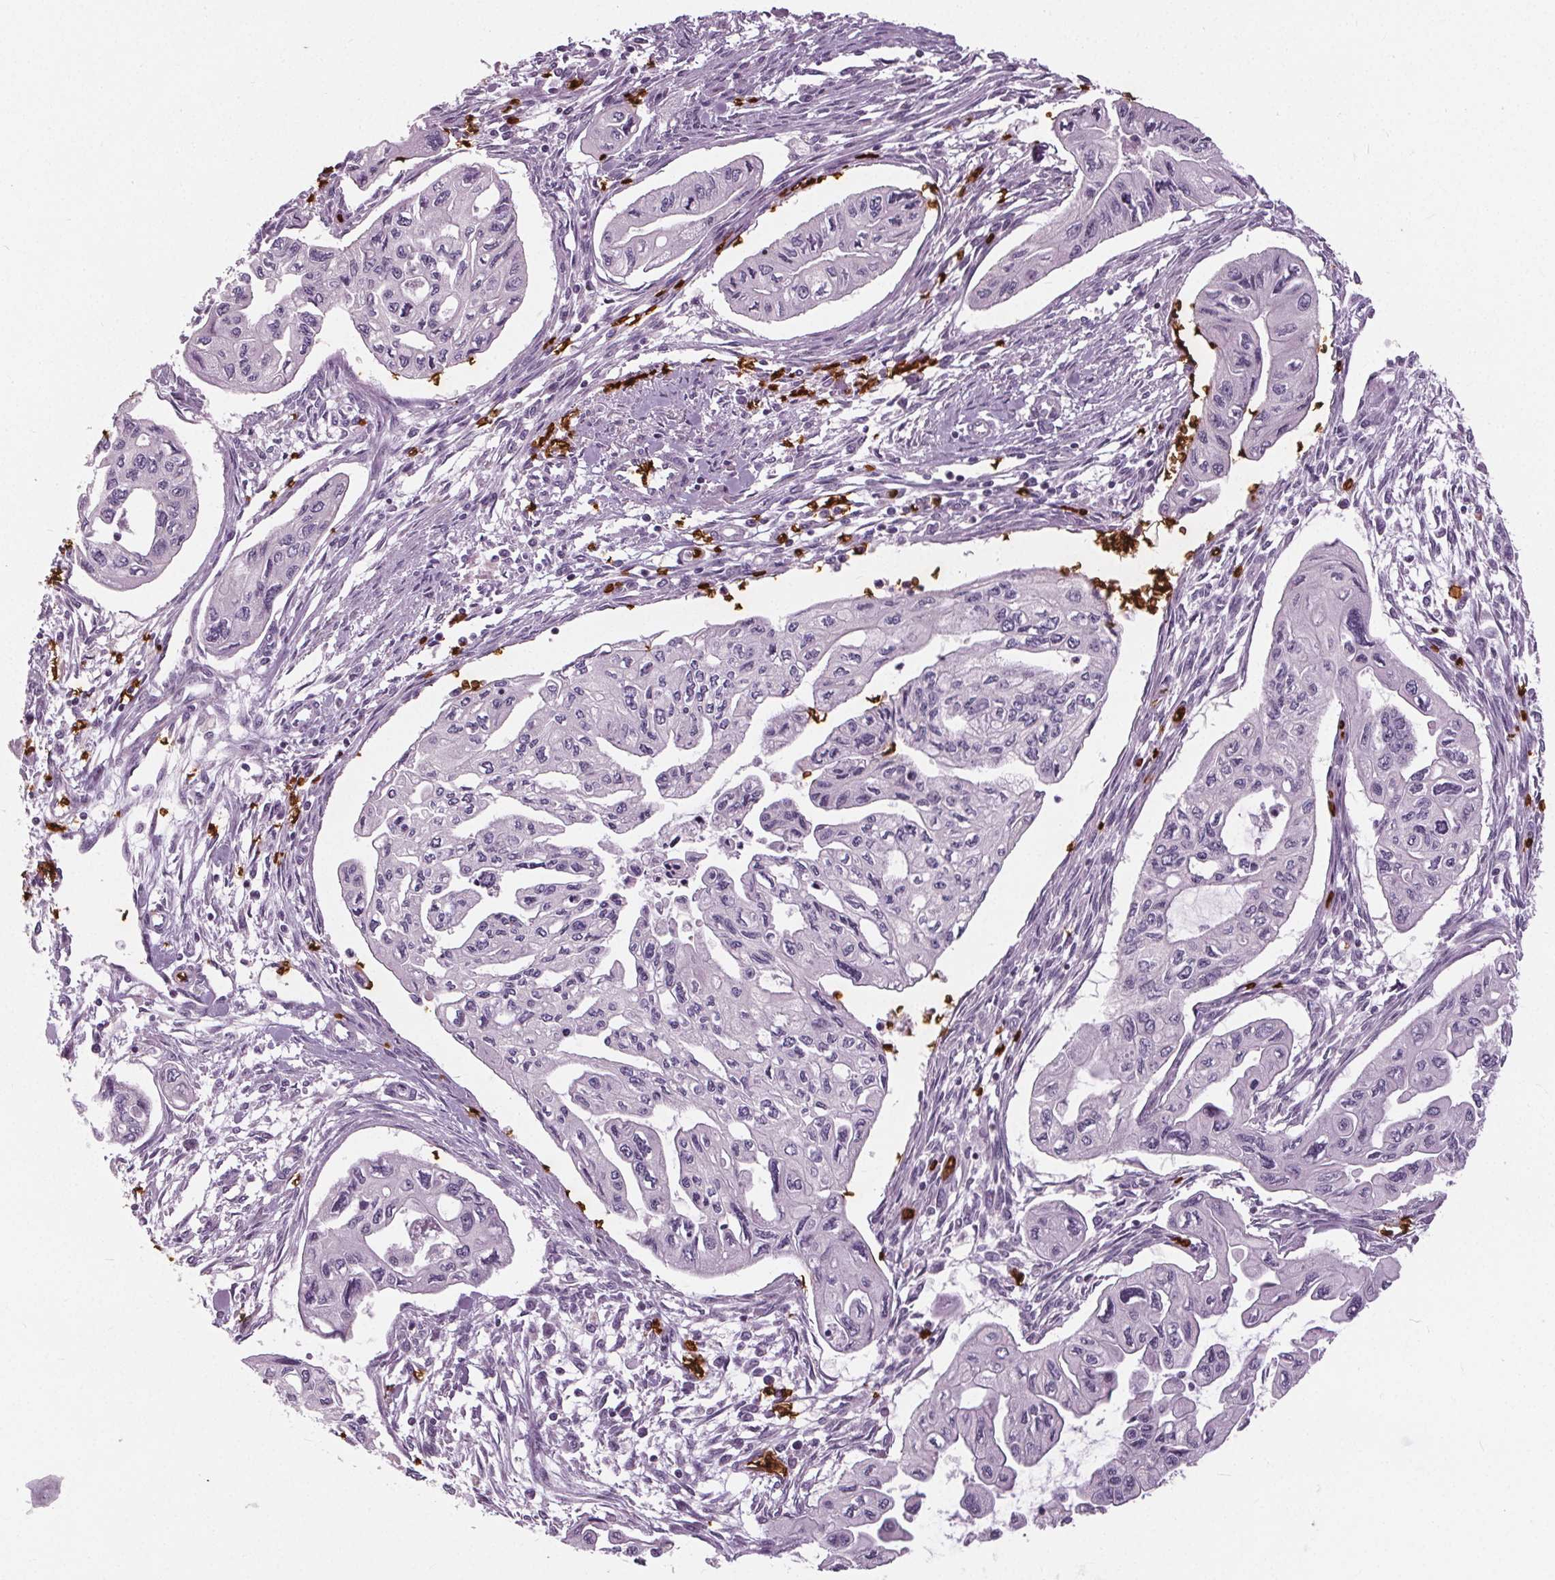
{"staining": {"intensity": "negative", "quantity": "none", "location": "none"}, "tissue": "pancreatic cancer", "cell_type": "Tumor cells", "image_type": "cancer", "snomed": [{"axis": "morphology", "description": "Adenocarcinoma, NOS"}, {"axis": "topography", "description": "Pancreas"}], "caption": "This is a micrograph of IHC staining of adenocarcinoma (pancreatic), which shows no expression in tumor cells.", "gene": "SLC4A1", "patient": {"sex": "female", "age": 76}}